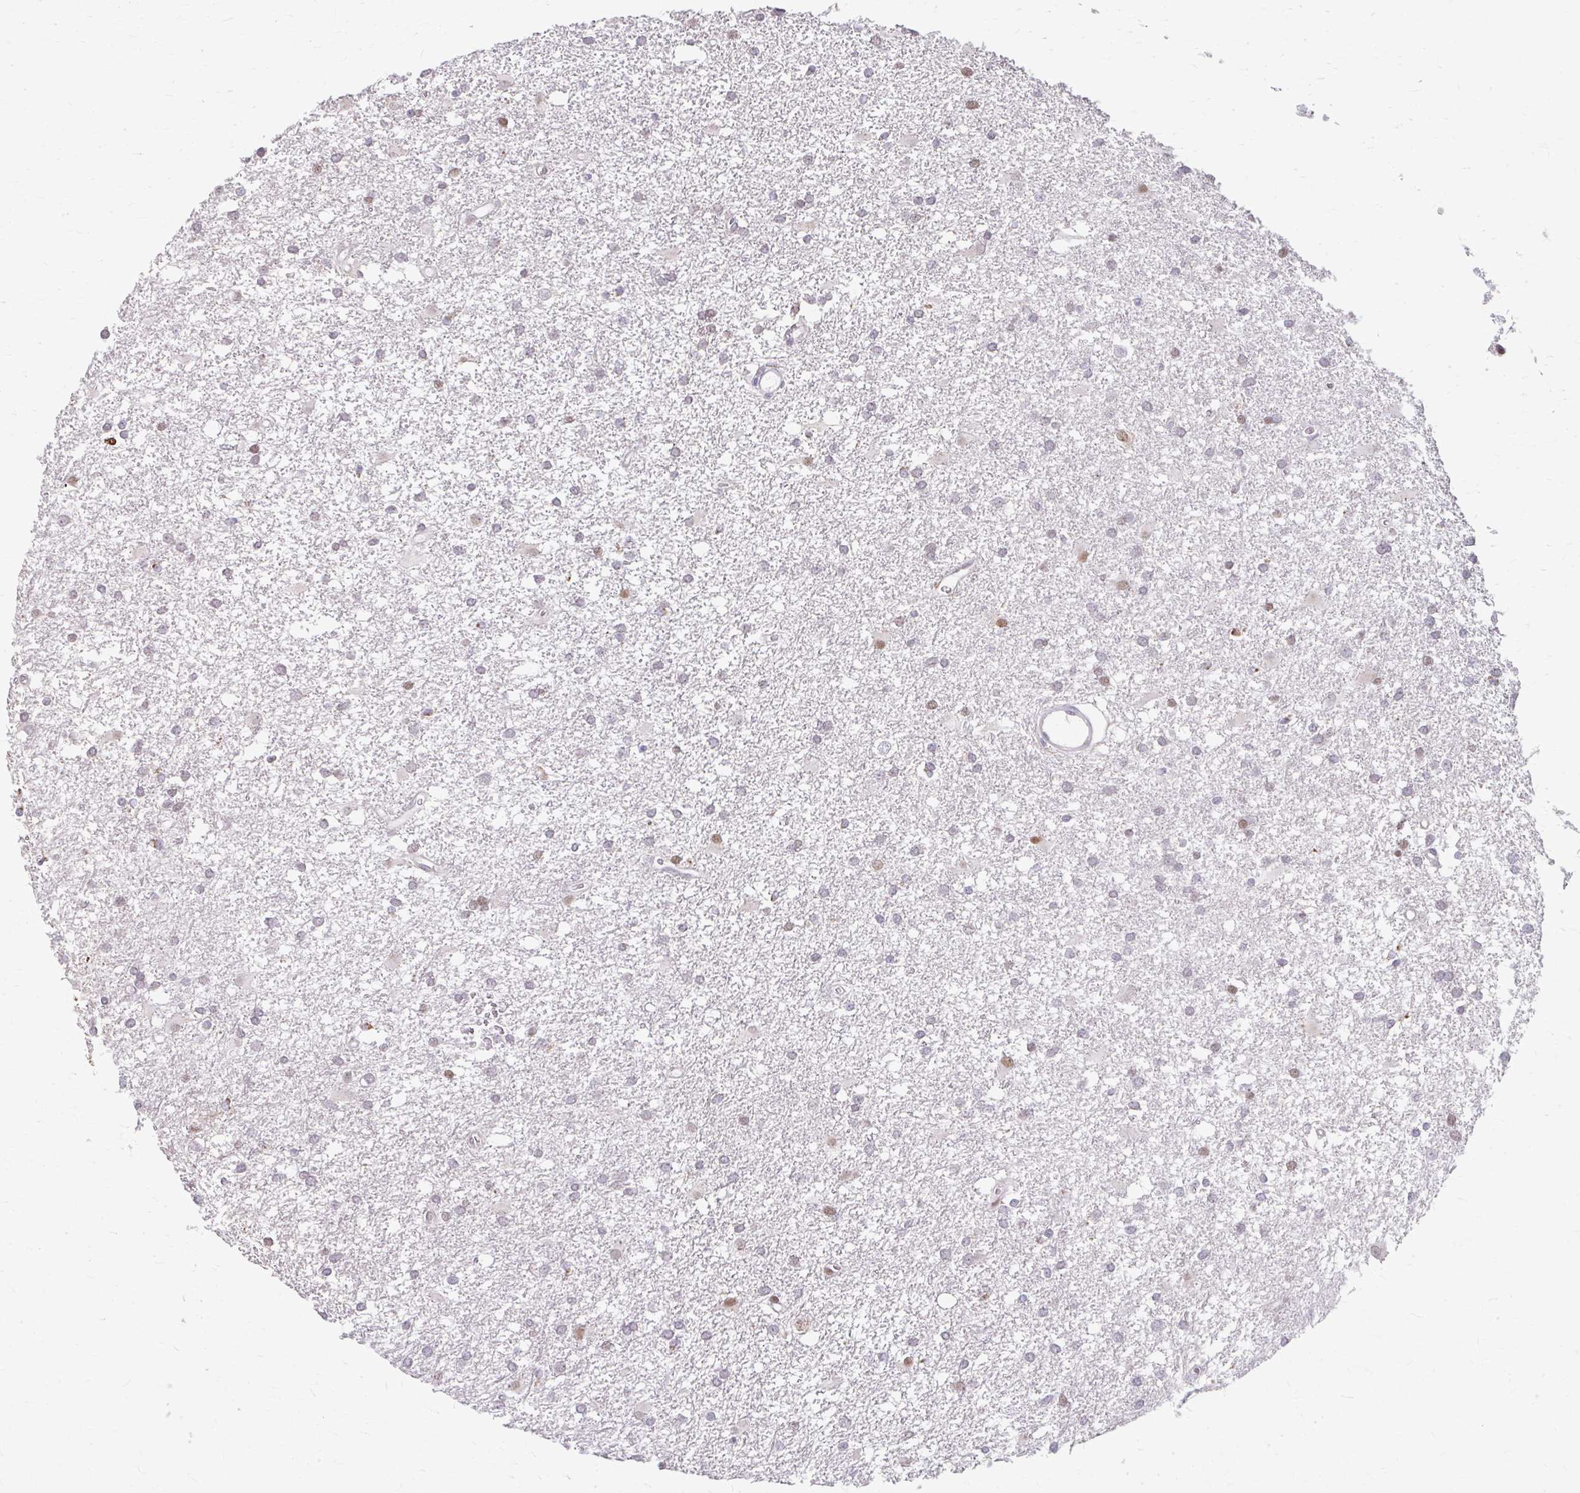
{"staining": {"intensity": "moderate", "quantity": "<25%", "location": "nuclear"}, "tissue": "glioma", "cell_type": "Tumor cells", "image_type": "cancer", "snomed": [{"axis": "morphology", "description": "Glioma, malignant, High grade"}, {"axis": "topography", "description": "Brain"}], "caption": "Brown immunohistochemical staining in human malignant high-grade glioma shows moderate nuclear positivity in about <25% of tumor cells. Ihc stains the protein in brown and the nuclei are stained blue.", "gene": "BEAN1", "patient": {"sex": "male", "age": 48}}